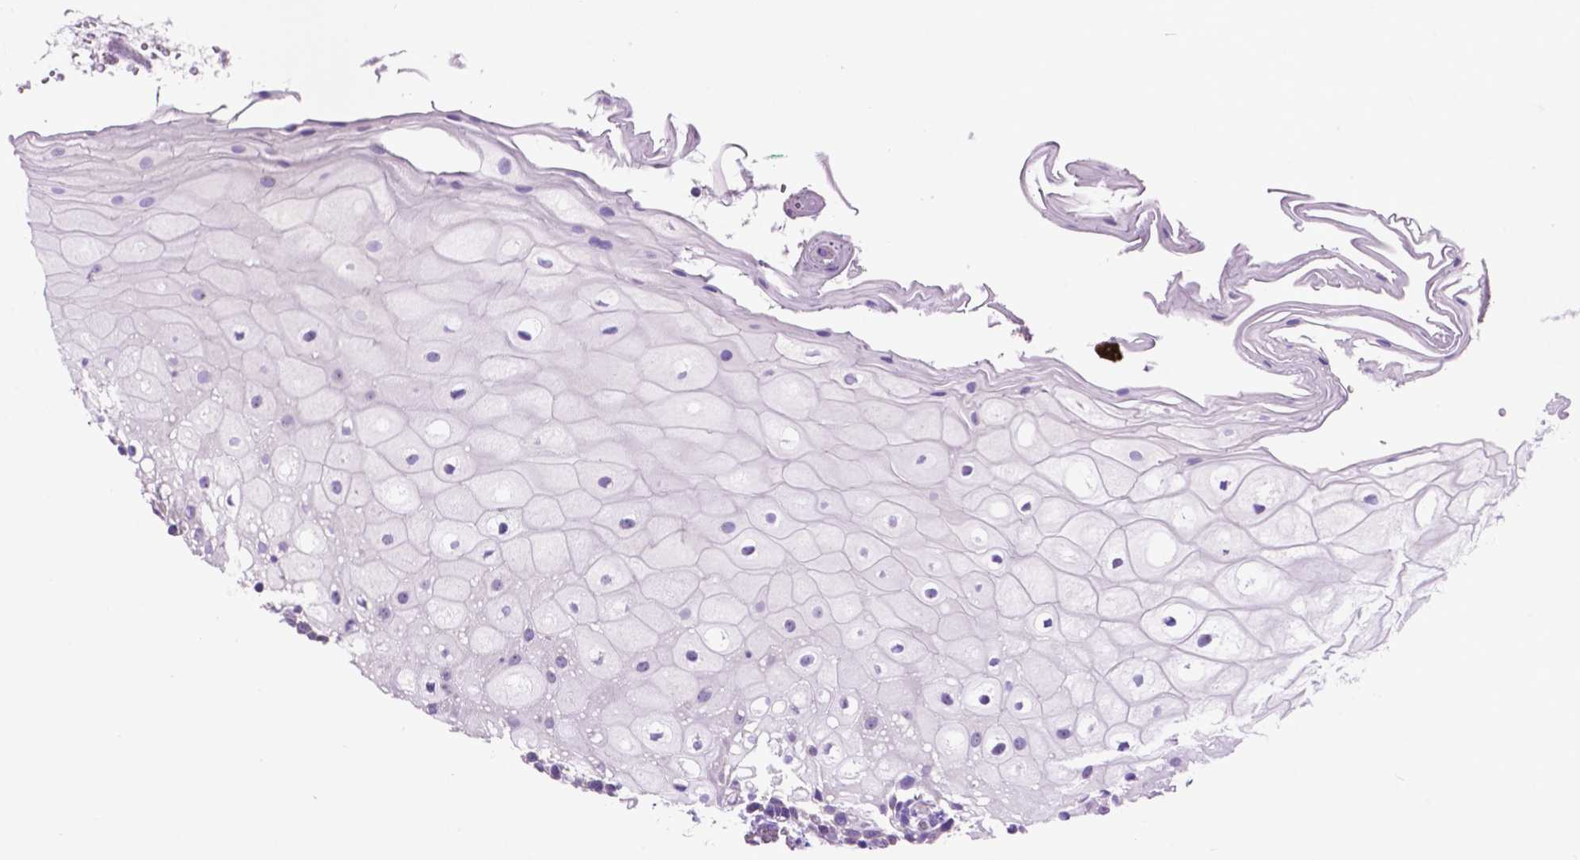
{"staining": {"intensity": "negative", "quantity": "none", "location": "none"}, "tissue": "oral mucosa", "cell_type": "Squamous epithelial cells", "image_type": "normal", "snomed": [{"axis": "morphology", "description": "Normal tissue, NOS"}, {"axis": "morphology", "description": "Squamous cell carcinoma, NOS"}, {"axis": "topography", "description": "Oral tissue"}, {"axis": "topography", "description": "Head-Neck"}], "caption": "Squamous epithelial cells show no significant positivity in unremarkable oral mucosa.", "gene": "SPDYA", "patient": {"sex": "male", "age": 69}}